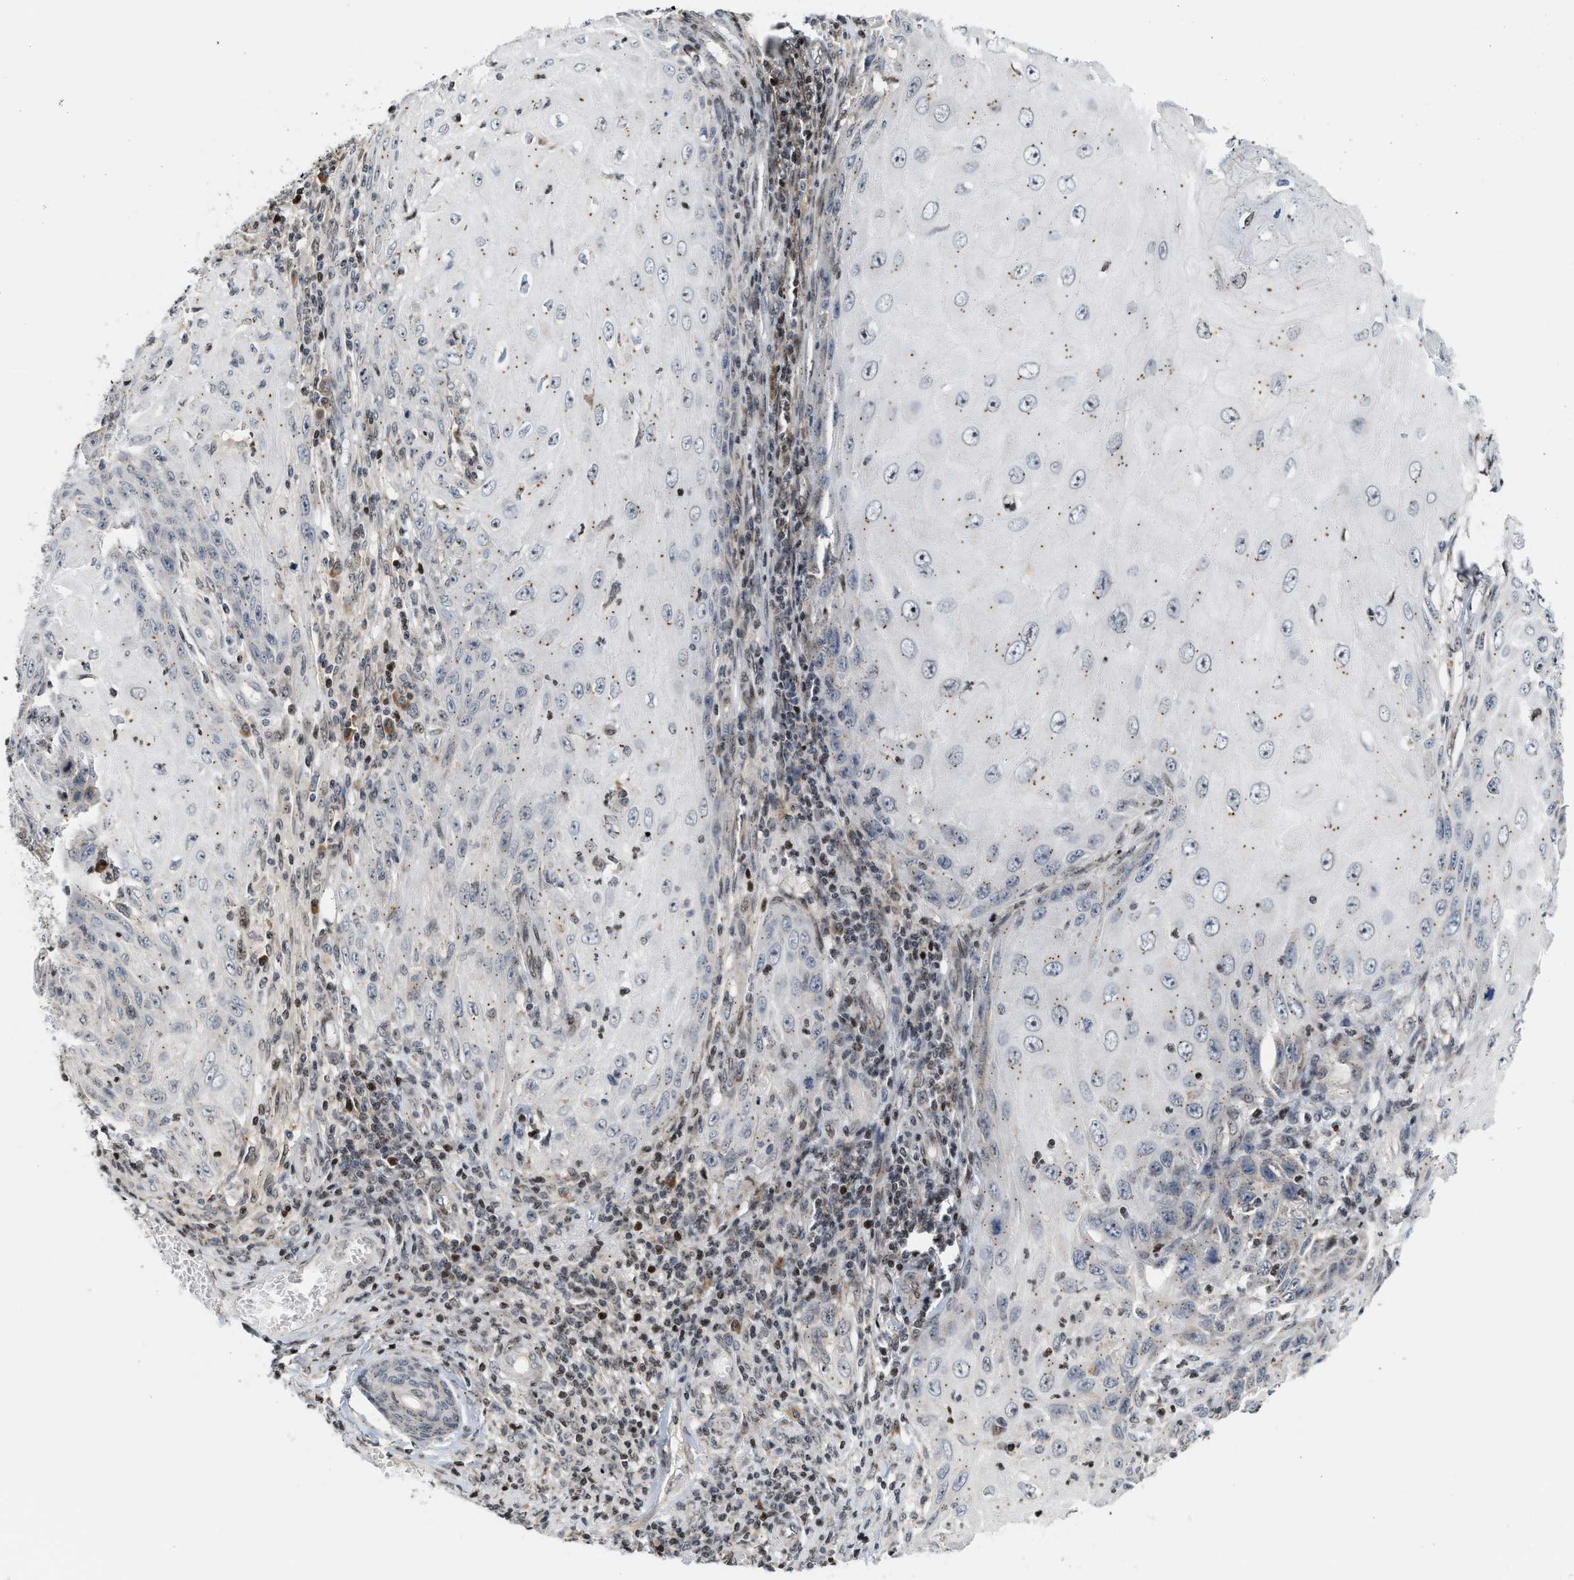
{"staining": {"intensity": "negative", "quantity": "none", "location": "none"}, "tissue": "skin cancer", "cell_type": "Tumor cells", "image_type": "cancer", "snomed": [{"axis": "morphology", "description": "Squamous cell carcinoma, NOS"}, {"axis": "topography", "description": "Skin"}], "caption": "The image demonstrates no significant expression in tumor cells of squamous cell carcinoma (skin). (Immunohistochemistry, brightfield microscopy, high magnification).", "gene": "PDZD2", "patient": {"sex": "female", "age": 73}}